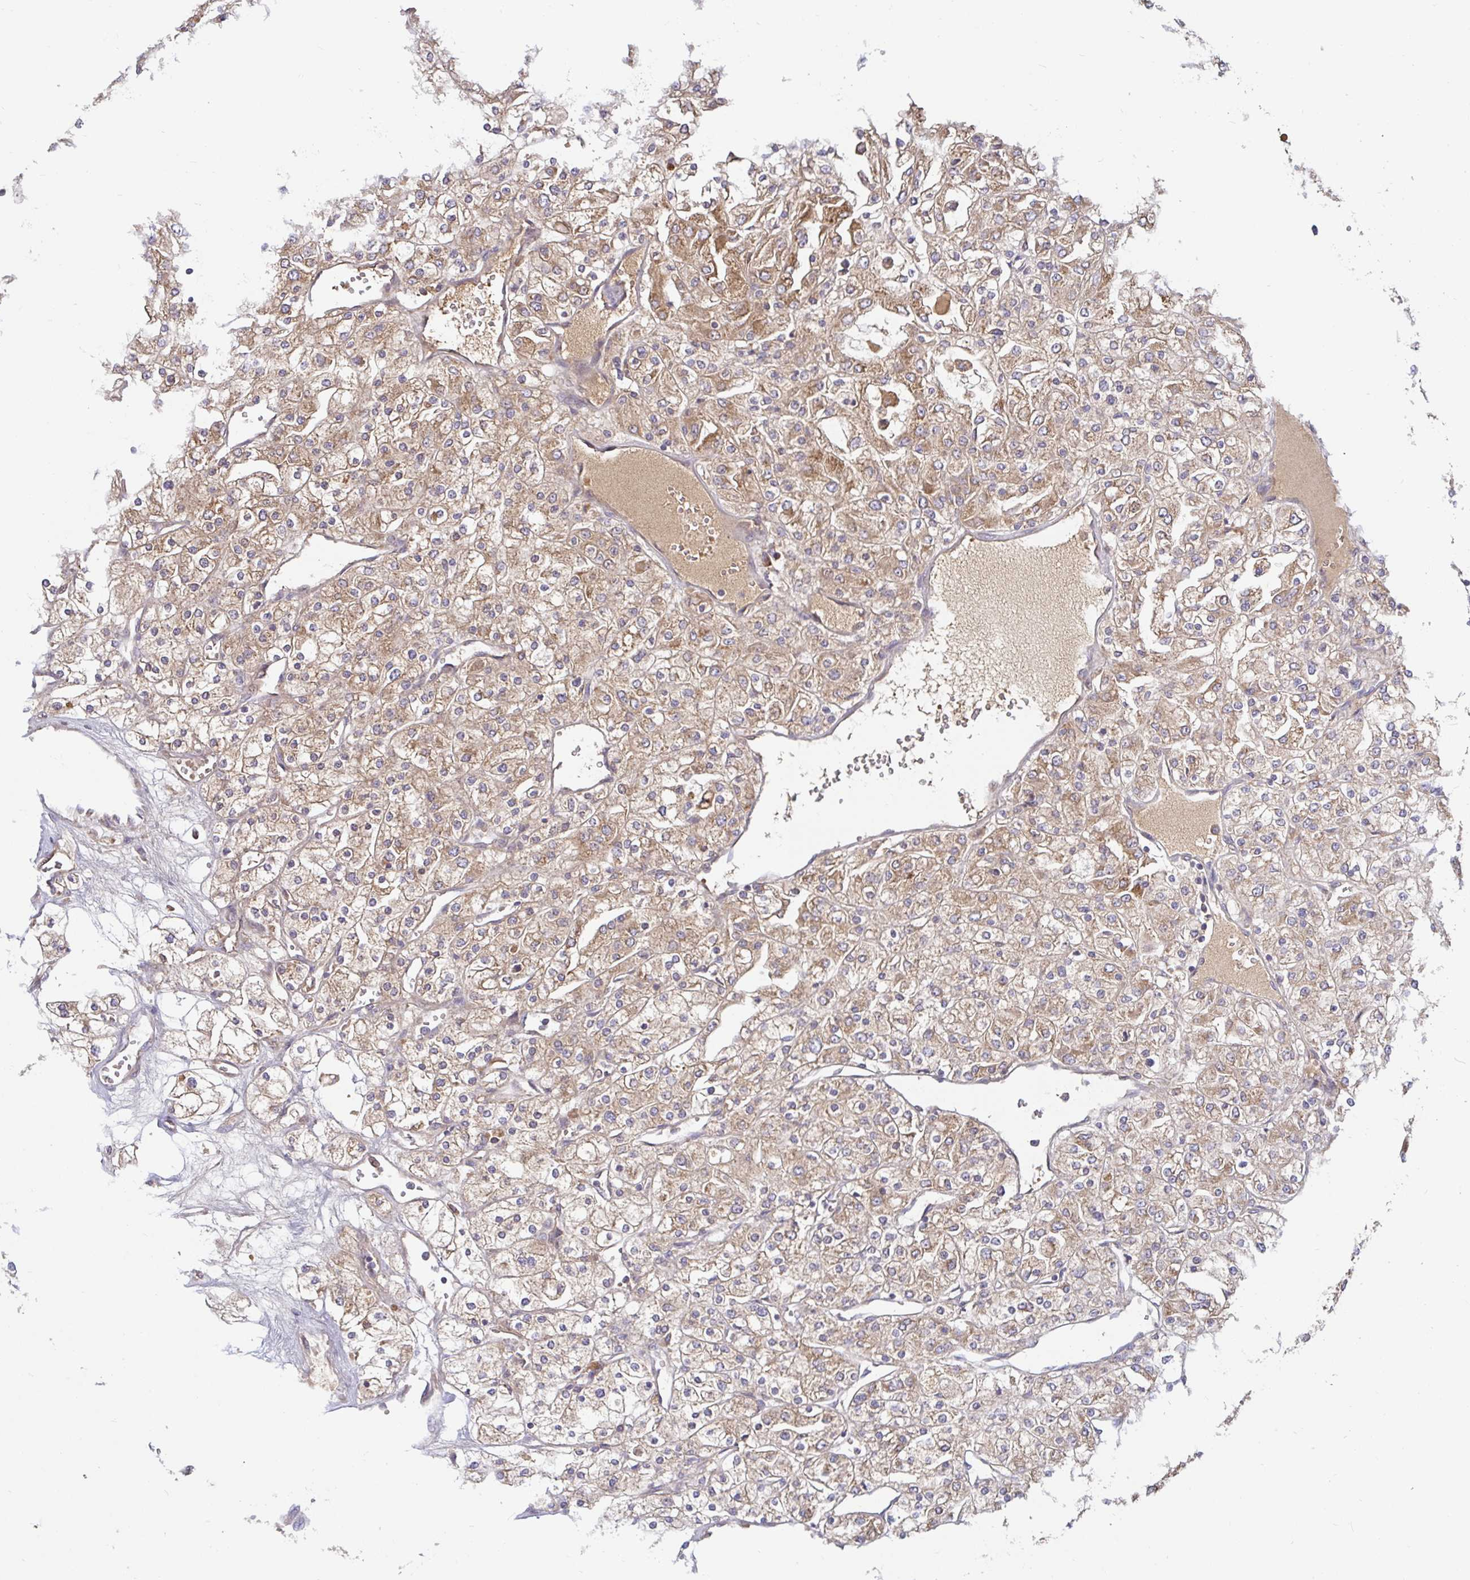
{"staining": {"intensity": "moderate", "quantity": ">75%", "location": "cytoplasmic/membranous"}, "tissue": "renal cancer", "cell_type": "Tumor cells", "image_type": "cancer", "snomed": [{"axis": "morphology", "description": "Adenocarcinoma, NOS"}, {"axis": "topography", "description": "Kidney"}], "caption": "Protein analysis of renal adenocarcinoma tissue shows moderate cytoplasmic/membranous positivity in about >75% of tumor cells.", "gene": "LARP1", "patient": {"sex": "male", "age": 80}}